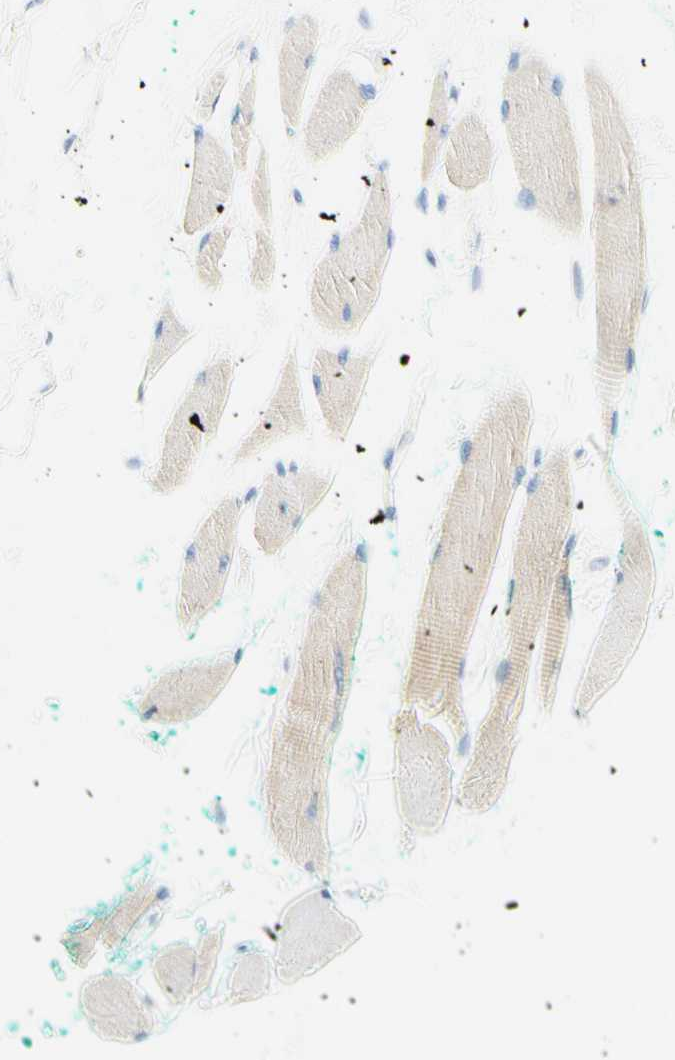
{"staining": {"intensity": "weak", "quantity": "25%-75%", "location": "cytoplasmic/membranous"}, "tissue": "skeletal muscle", "cell_type": "Myocytes", "image_type": "normal", "snomed": [{"axis": "morphology", "description": "Normal tissue, NOS"}, {"axis": "topography", "description": "Skeletal muscle"}, {"axis": "topography", "description": "Oral tissue"}, {"axis": "topography", "description": "Peripheral nerve tissue"}], "caption": "Weak cytoplasmic/membranous expression is present in approximately 25%-75% of myocytes in unremarkable skeletal muscle.", "gene": "LAT", "patient": {"sex": "female", "age": 84}}